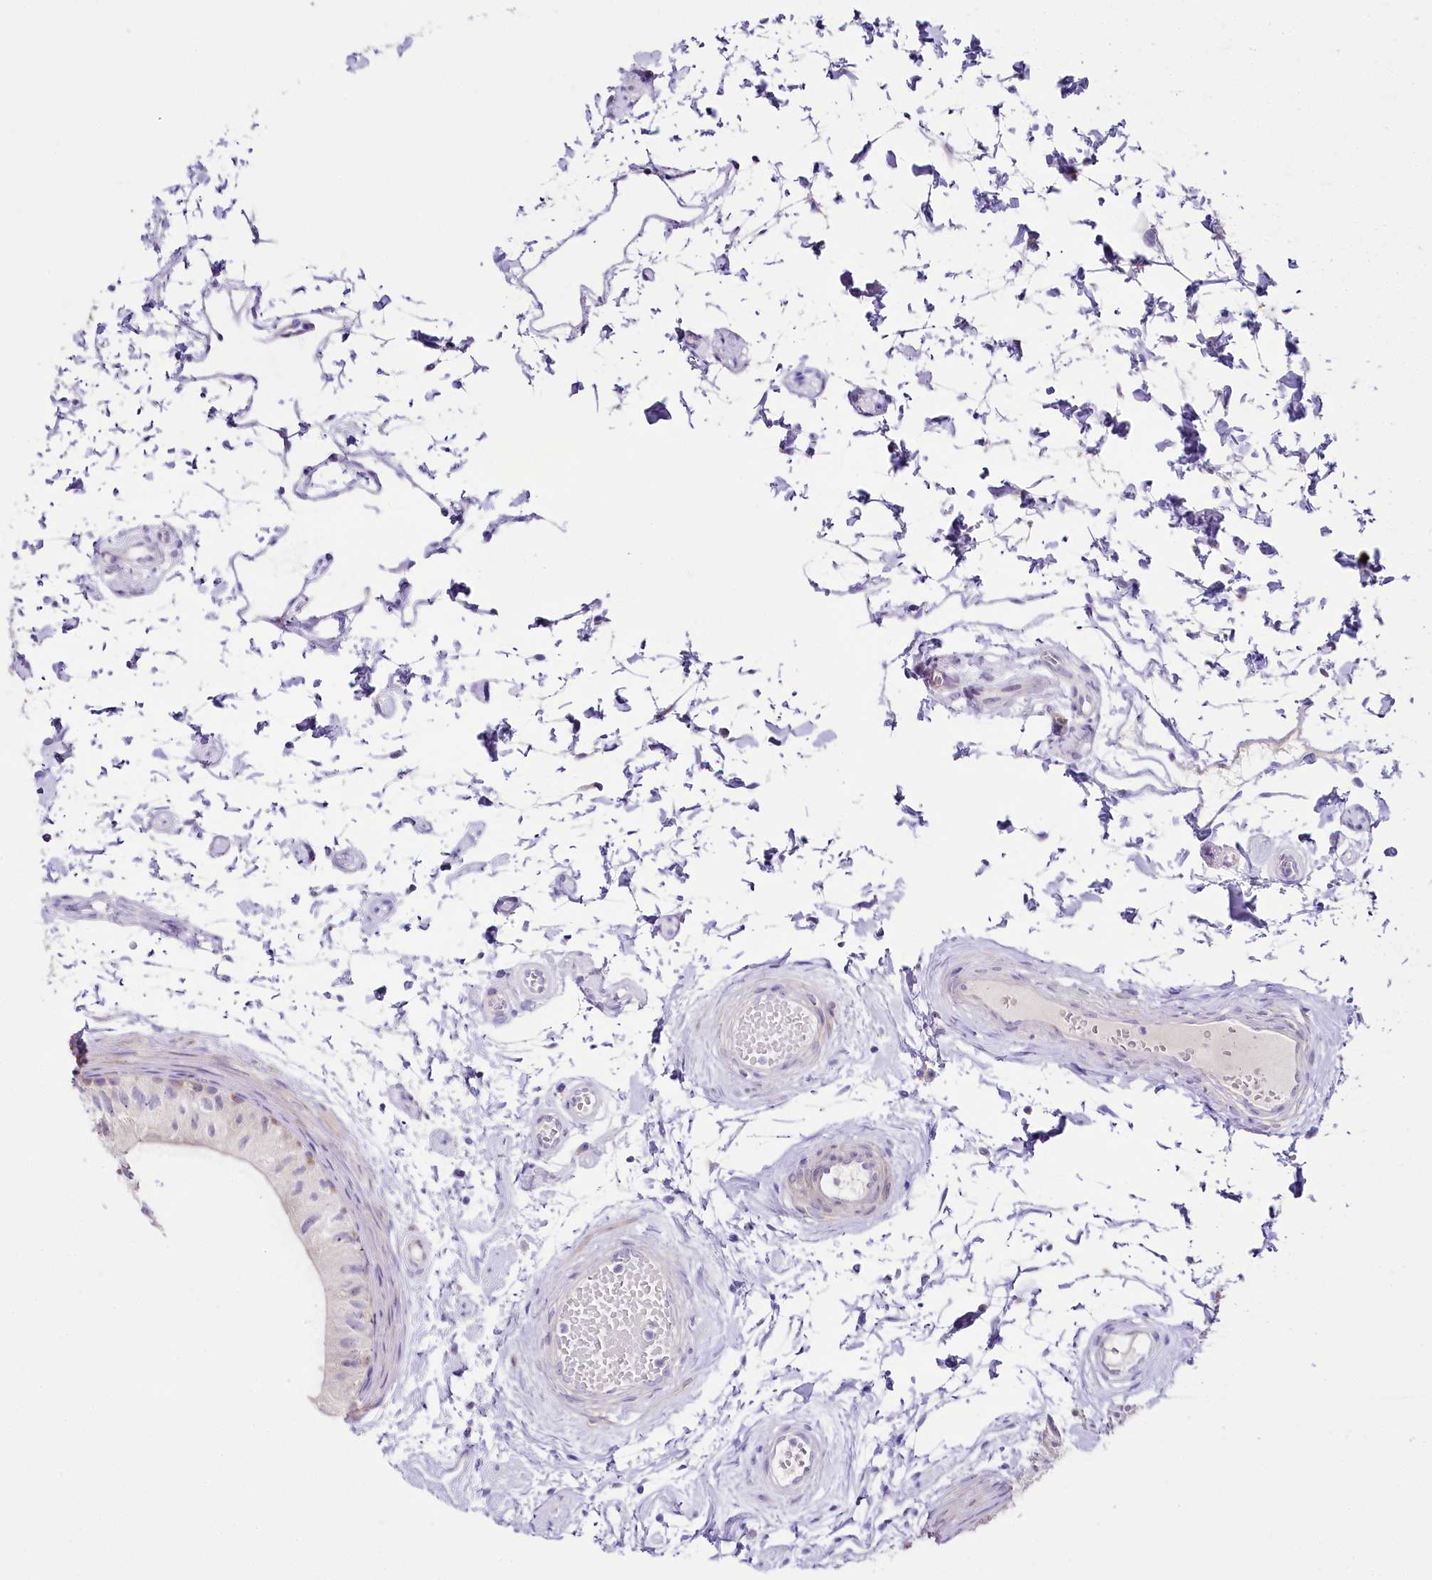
{"staining": {"intensity": "weak", "quantity": "<25%", "location": "cytoplasmic/membranous"}, "tissue": "epididymis", "cell_type": "Glandular cells", "image_type": "normal", "snomed": [{"axis": "morphology", "description": "Normal tissue, NOS"}, {"axis": "topography", "description": "Epididymis"}], "caption": "This is a photomicrograph of immunohistochemistry (IHC) staining of normal epididymis, which shows no staining in glandular cells.", "gene": "MYOZ1", "patient": {"sex": "male", "age": 50}}